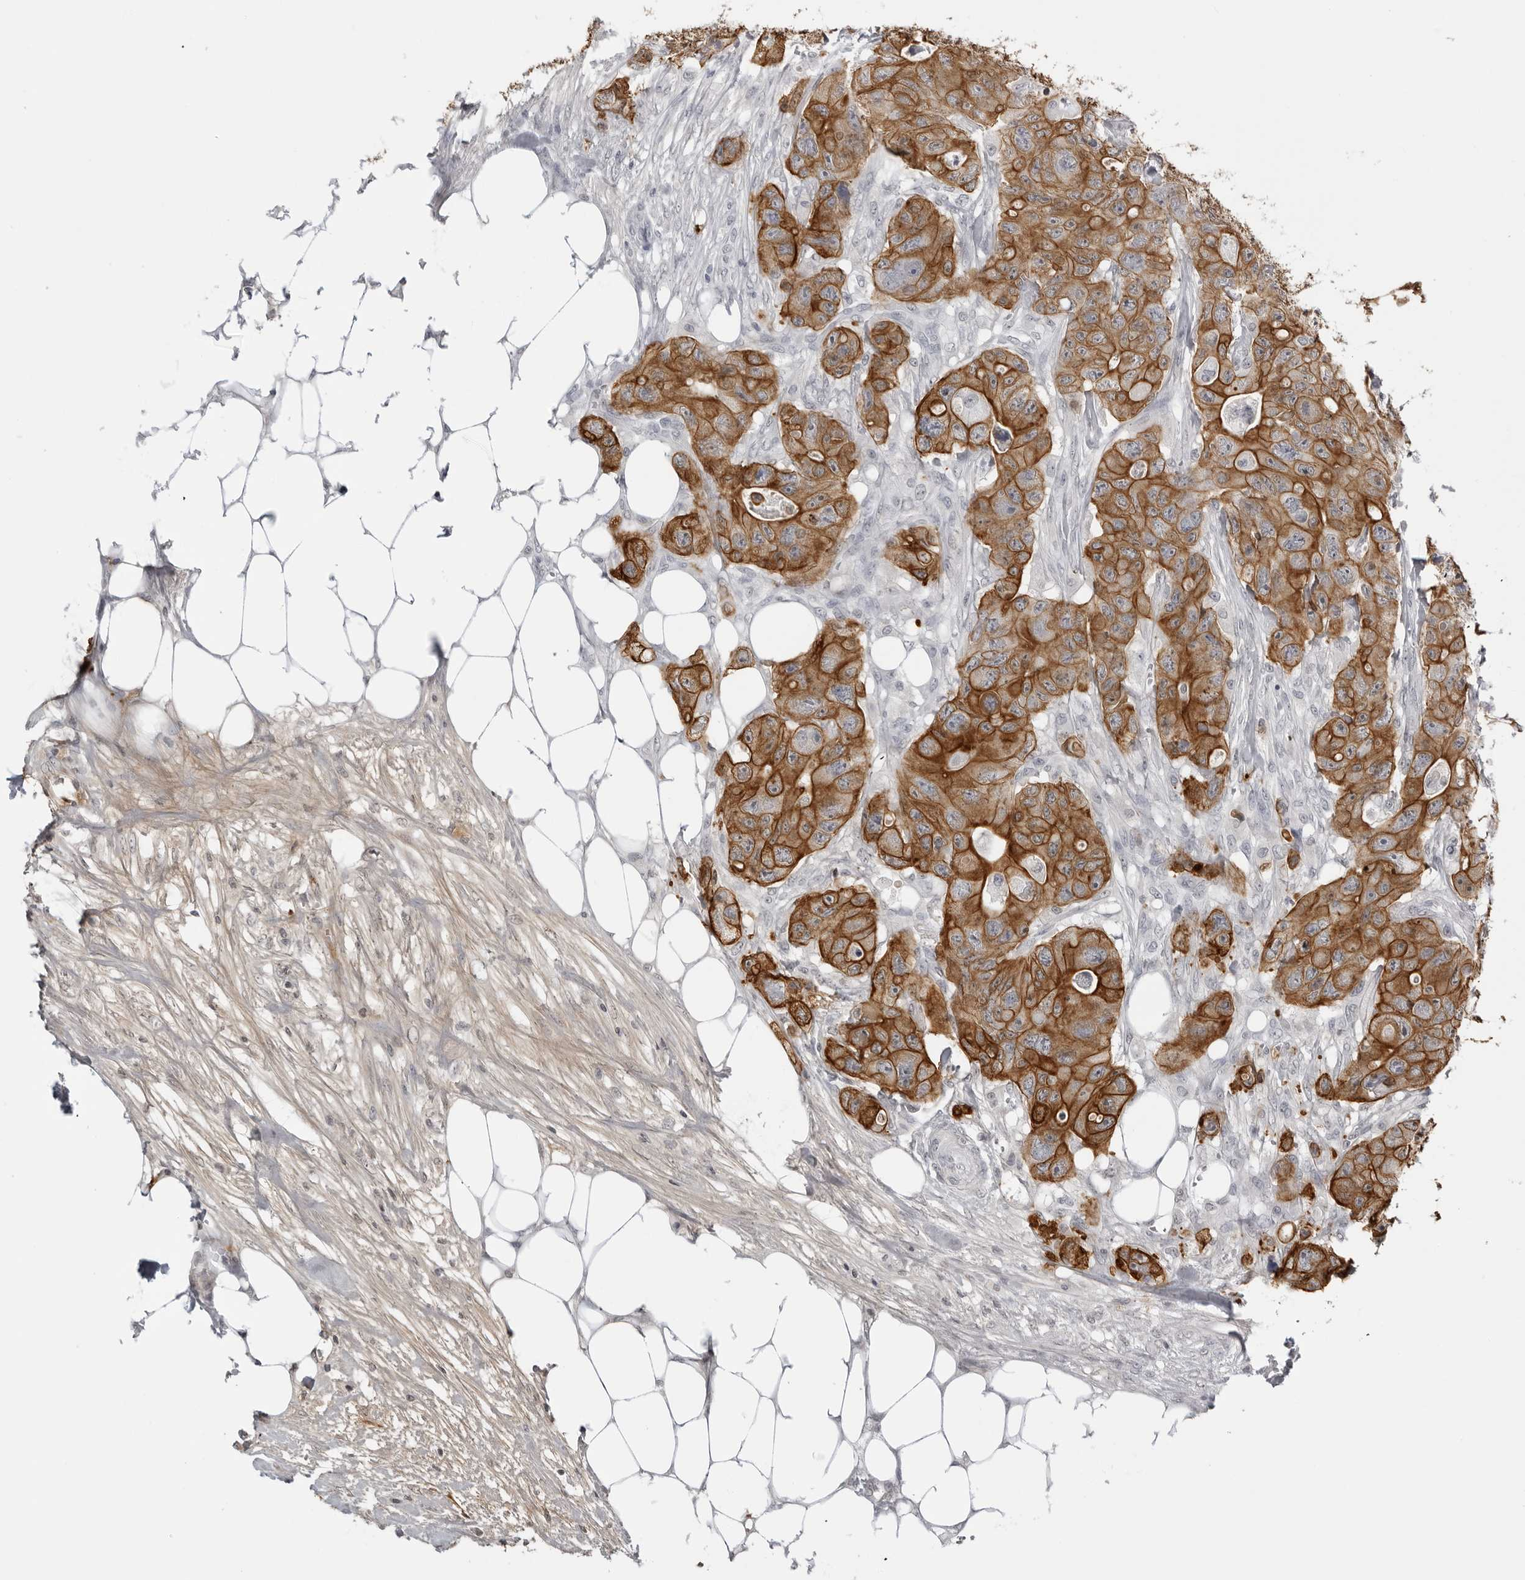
{"staining": {"intensity": "strong", "quantity": ">75%", "location": "cytoplasmic/membranous"}, "tissue": "colorectal cancer", "cell_type": "Tumor cells", "image_type": "cancer", "snomed": [{"axis": "morphology", "description": "Adenocarcinoma, NOS"}, {"axis": "topography", "description": "Colon"}], "caption": "Protein expression analysis of human colorectal cancer reveals strong cytoplasmic/membranous positivity in about >75% of tumor cells.", "gene": "SERPINF2", "patient": {"sex": "female", "age": 46}}